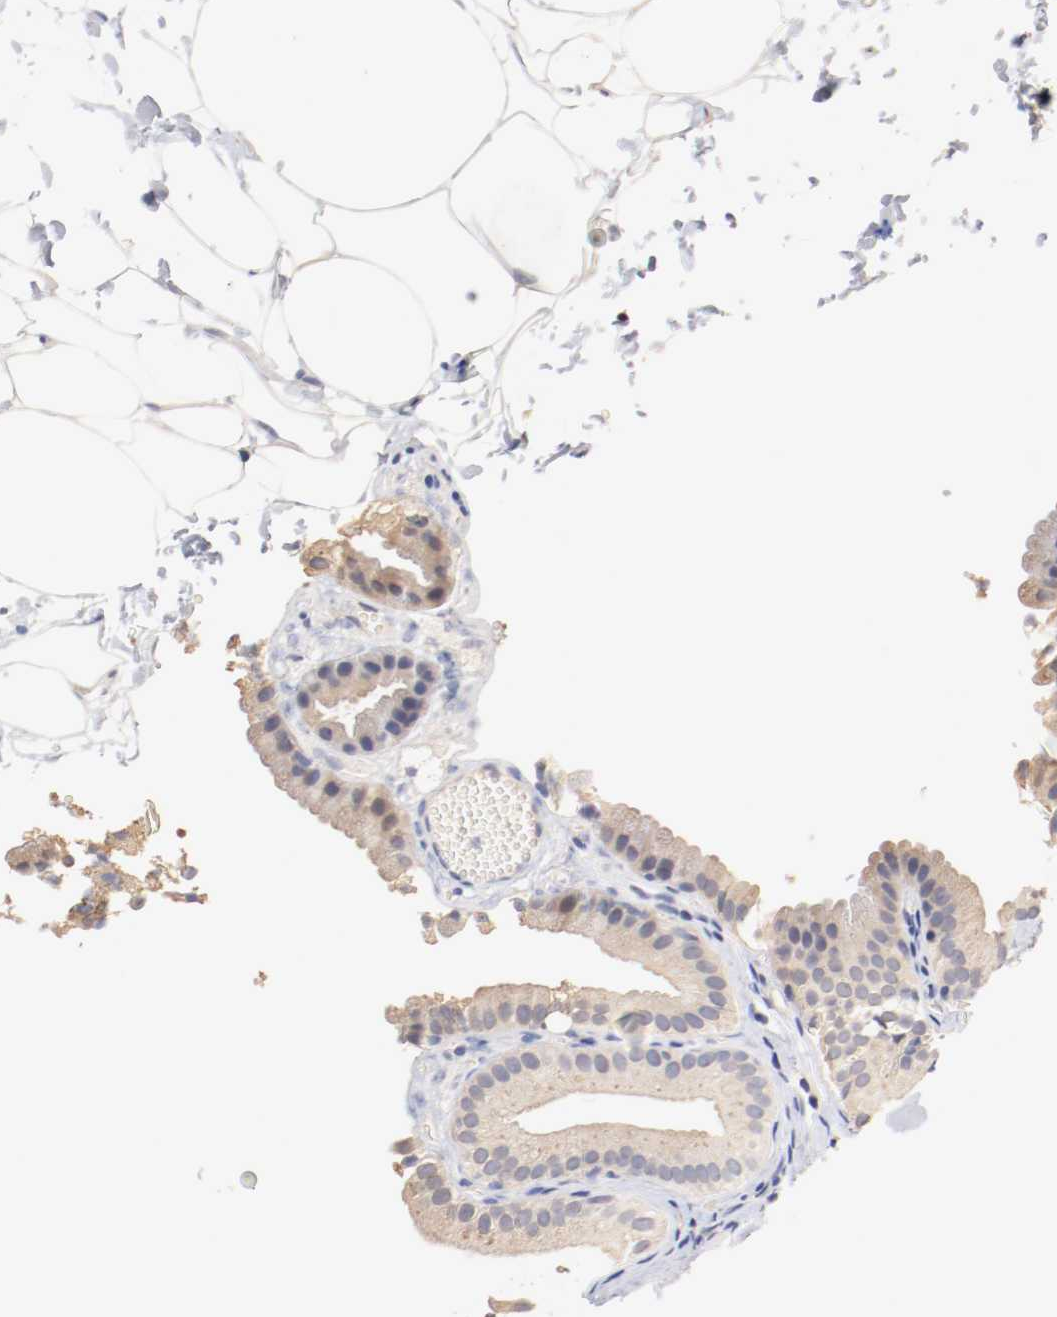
{"staining": {"intensity": "weak", "quantity": ">75%", "location": "cytoplasmic/membranous"}, "tissue": "gallbladder", "cell_type": "Glandular cells", "image_type": "normal", "snomed": [{"axis": "morphology", "description": "Normal tissue, NOS"}, {"axis": "topography", "description": "Gallbladder"}], "caption": "This is an image of immunohistochemistry (IHC) staining of unremarkable gallbladder, which shows weak positivity in the cytoplasmic/membranous of glandular cells.", "gene": "CEBPE", "patient": {"sex": "female", "age": 24}}